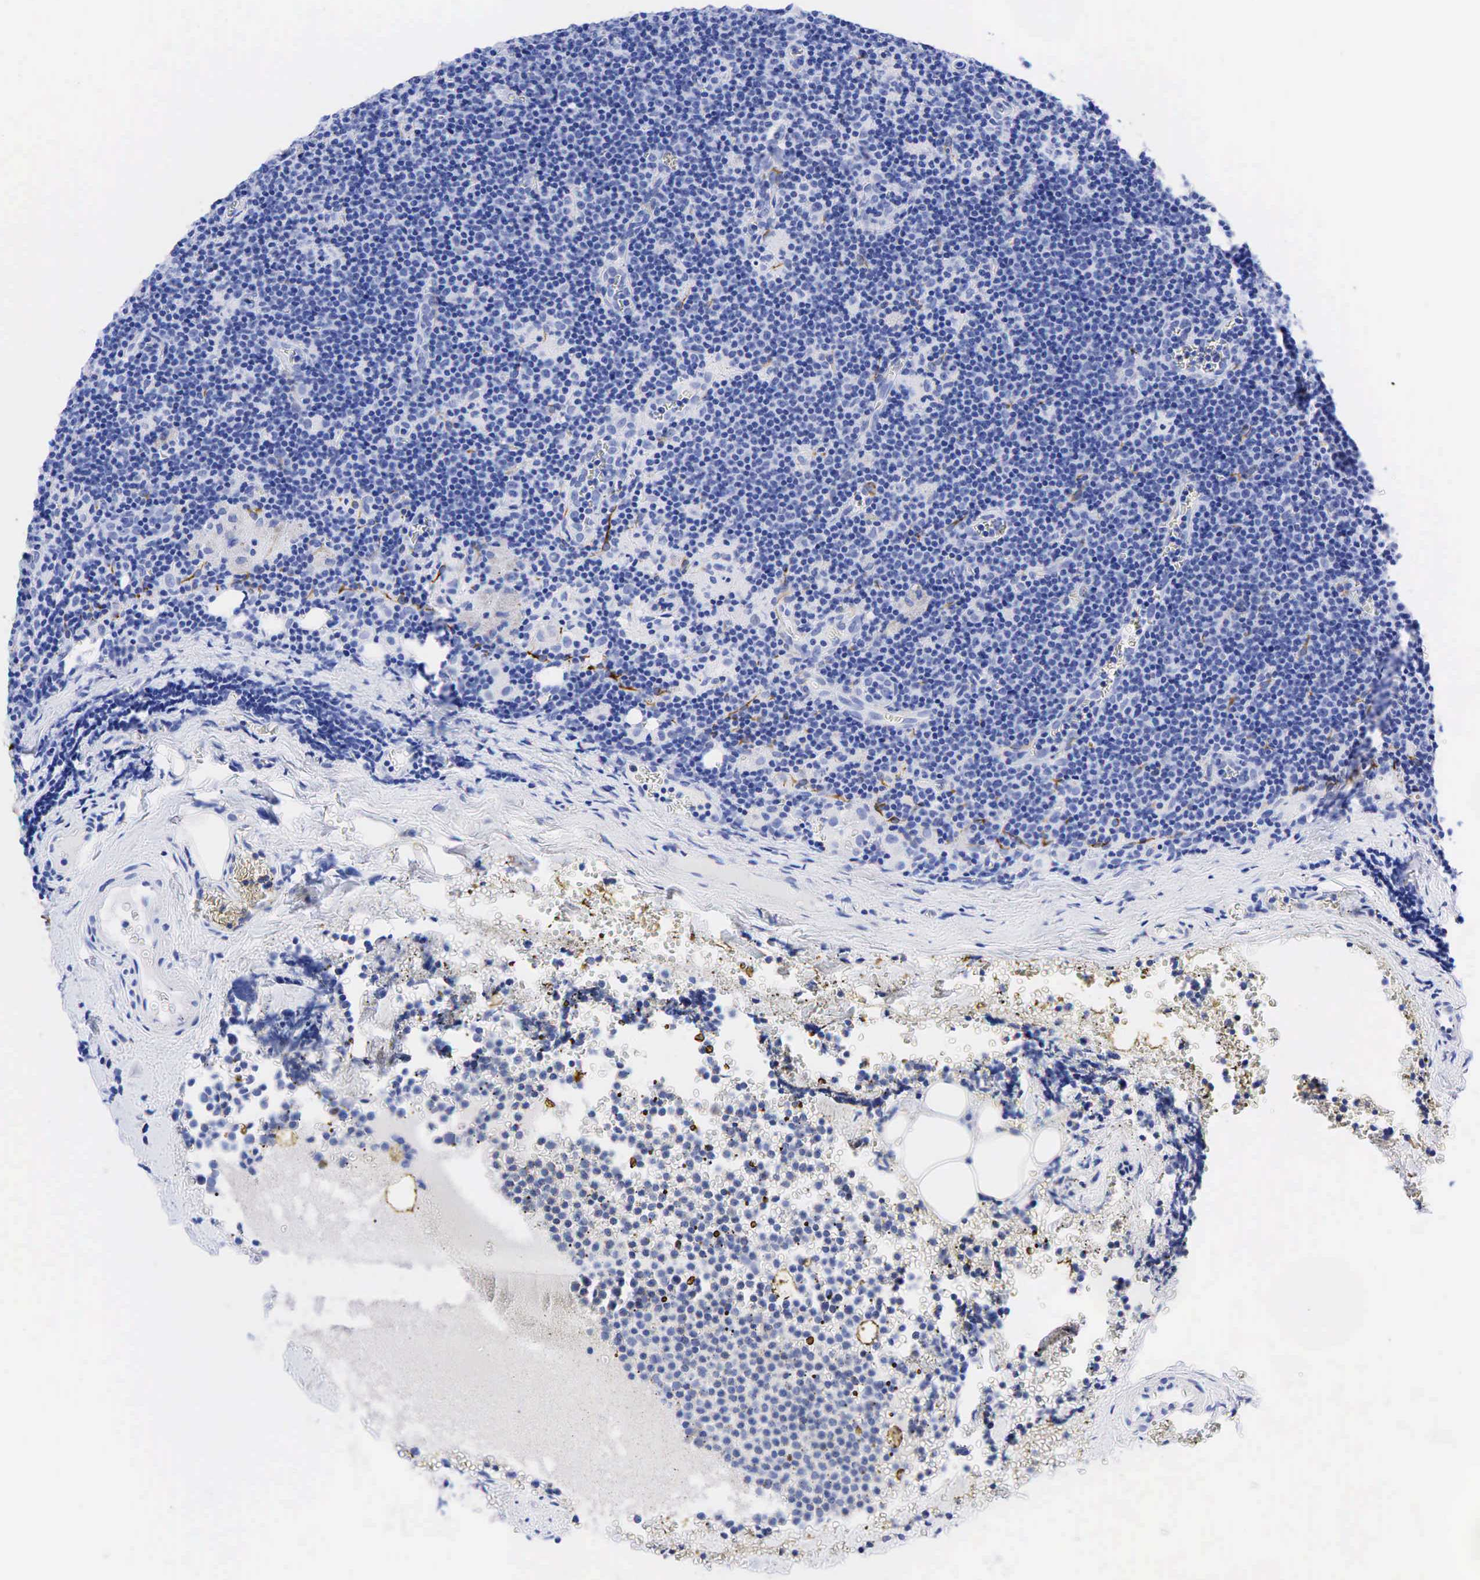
{"staining": {"intensity": "negative", "quantity": "none", "location": "none"}, "tissue": "lymphoma", "cell_type": "Tumor cells", "image_type": "cancer", "snomed": [{"axis": "morphology", "description": "Malignant lymphoma, non-Hodgkin's type, Low grade"}, {"axis": "topography", "description": "Lymph node"}], "caption": "An IHC micrograph of lymphoma is shown. There is no staining in tumor cells of lymphoma.", "gene": "KRT18", "patient": {"sex": "male", "age": 57}}